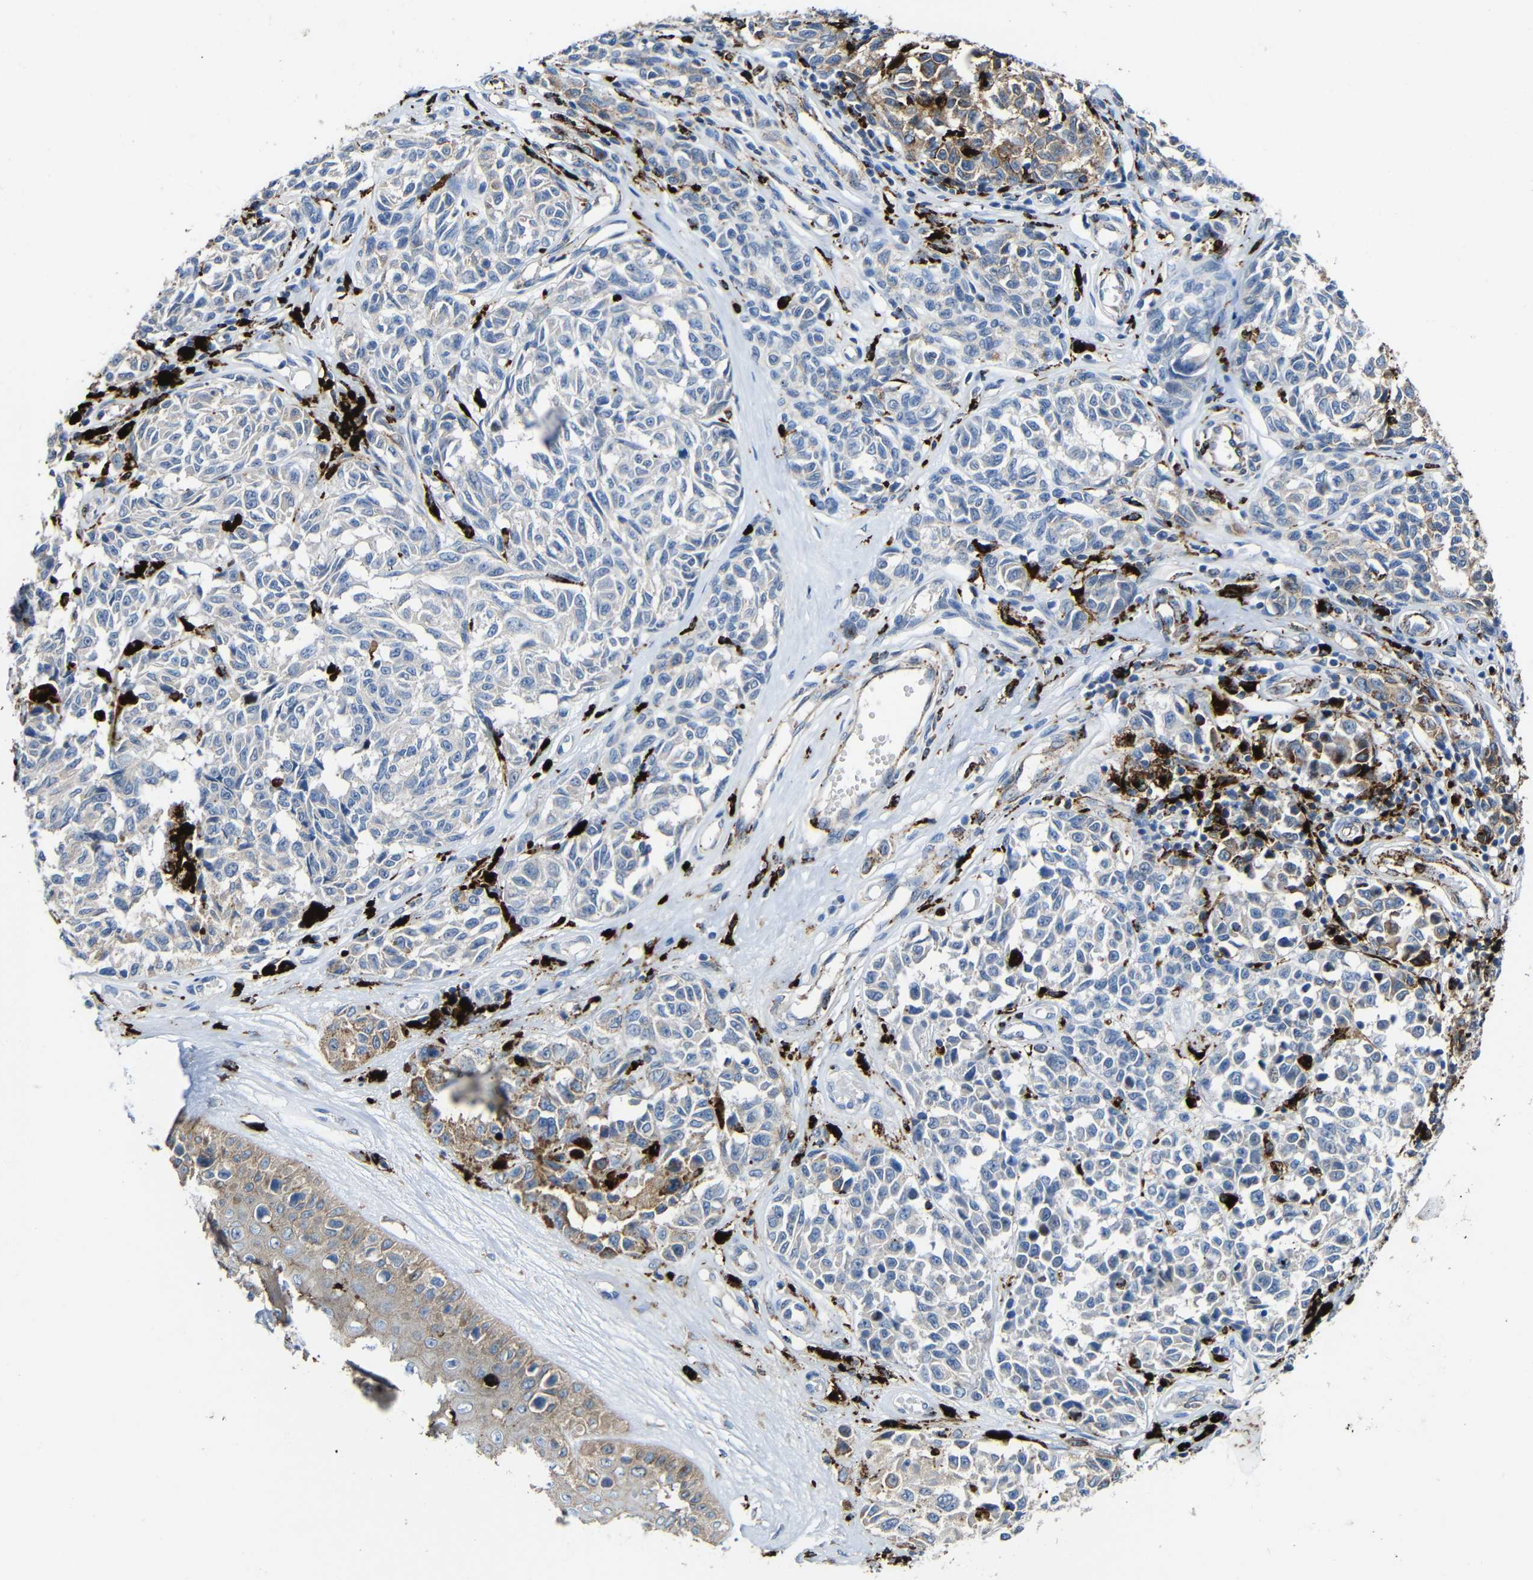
{"staining": {"intensity": "weak", "quantity": "25%-75%", "location": "cytoplasmic/membranous"}, "tissue": "melanoma", "cell_type": "Tumor cells", "image_type": "cancer", "snomed": [{"axis": "morphology", "description": "Malignant melanoma, NOS"}, {"axis": "topography", "description": "Skin"}], "caption": "A brown stain highlights weak cytoplasmic/membranous positivity of a protein in melanoma tumor cells.", "gene": "HLA-DMA", "patient": {"sex": "female", "age": 64}}